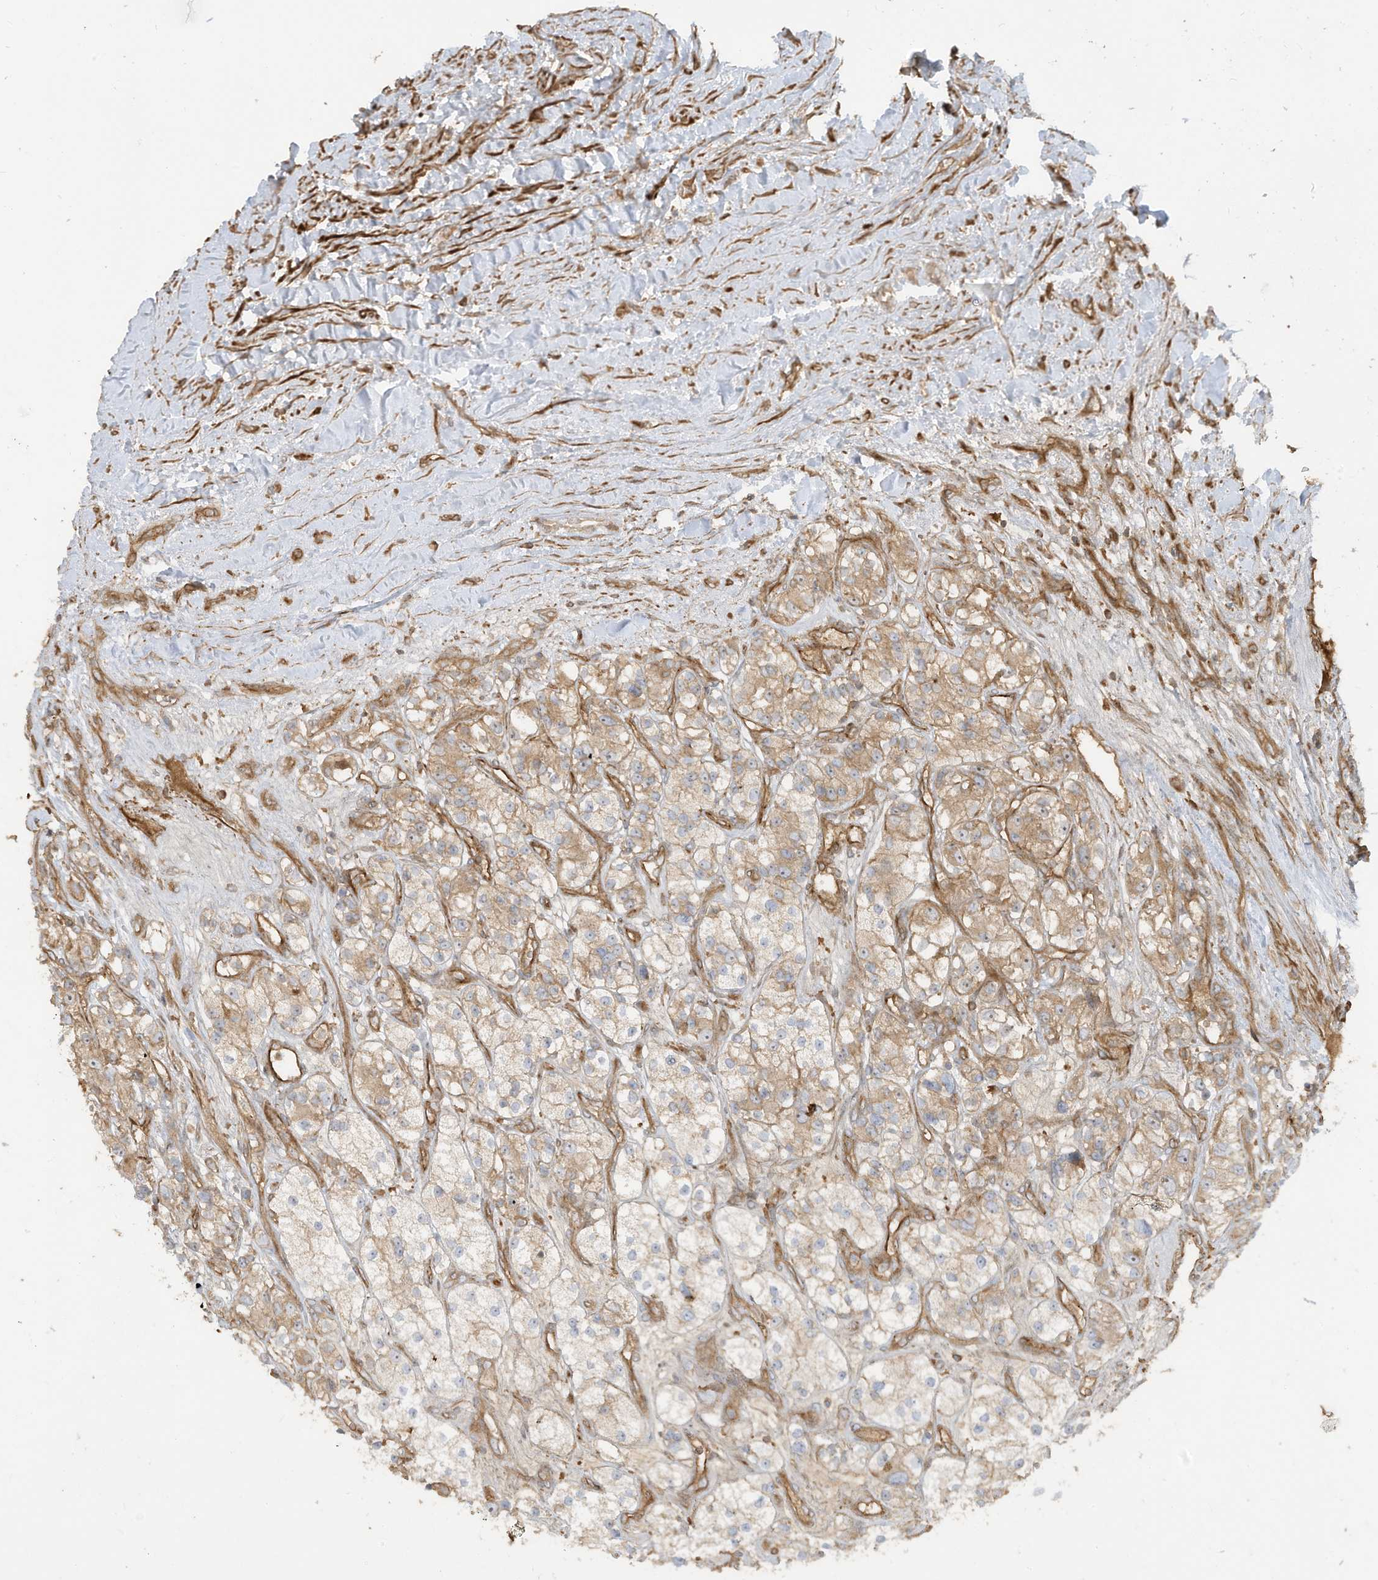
{"staining": {"intensity": "moderate", "quantity": "25%-75%", "location": "cytoplasmic/membranous"}, "tissue": "renal cancer", "cell_type": "Tumor cells", "image_type": "cancer", "snomed": [{"axis": "morphology", "description": "Adenocarcinoma, NOS"}, {"axis": "topography", "description": "Kidney"}], "caption": "Adenocarcinoma (renal) tissue reveals moderate cytoplasmic/membranous expression in about 25%-75% of tumor cells The protein of interest is stained brown, and the nuclei are stained in blue (DAB IHC with brightfield microscopy, high magnification).", "gene": "ENTR1", "patient": {"sex": "female", "age": 57}}